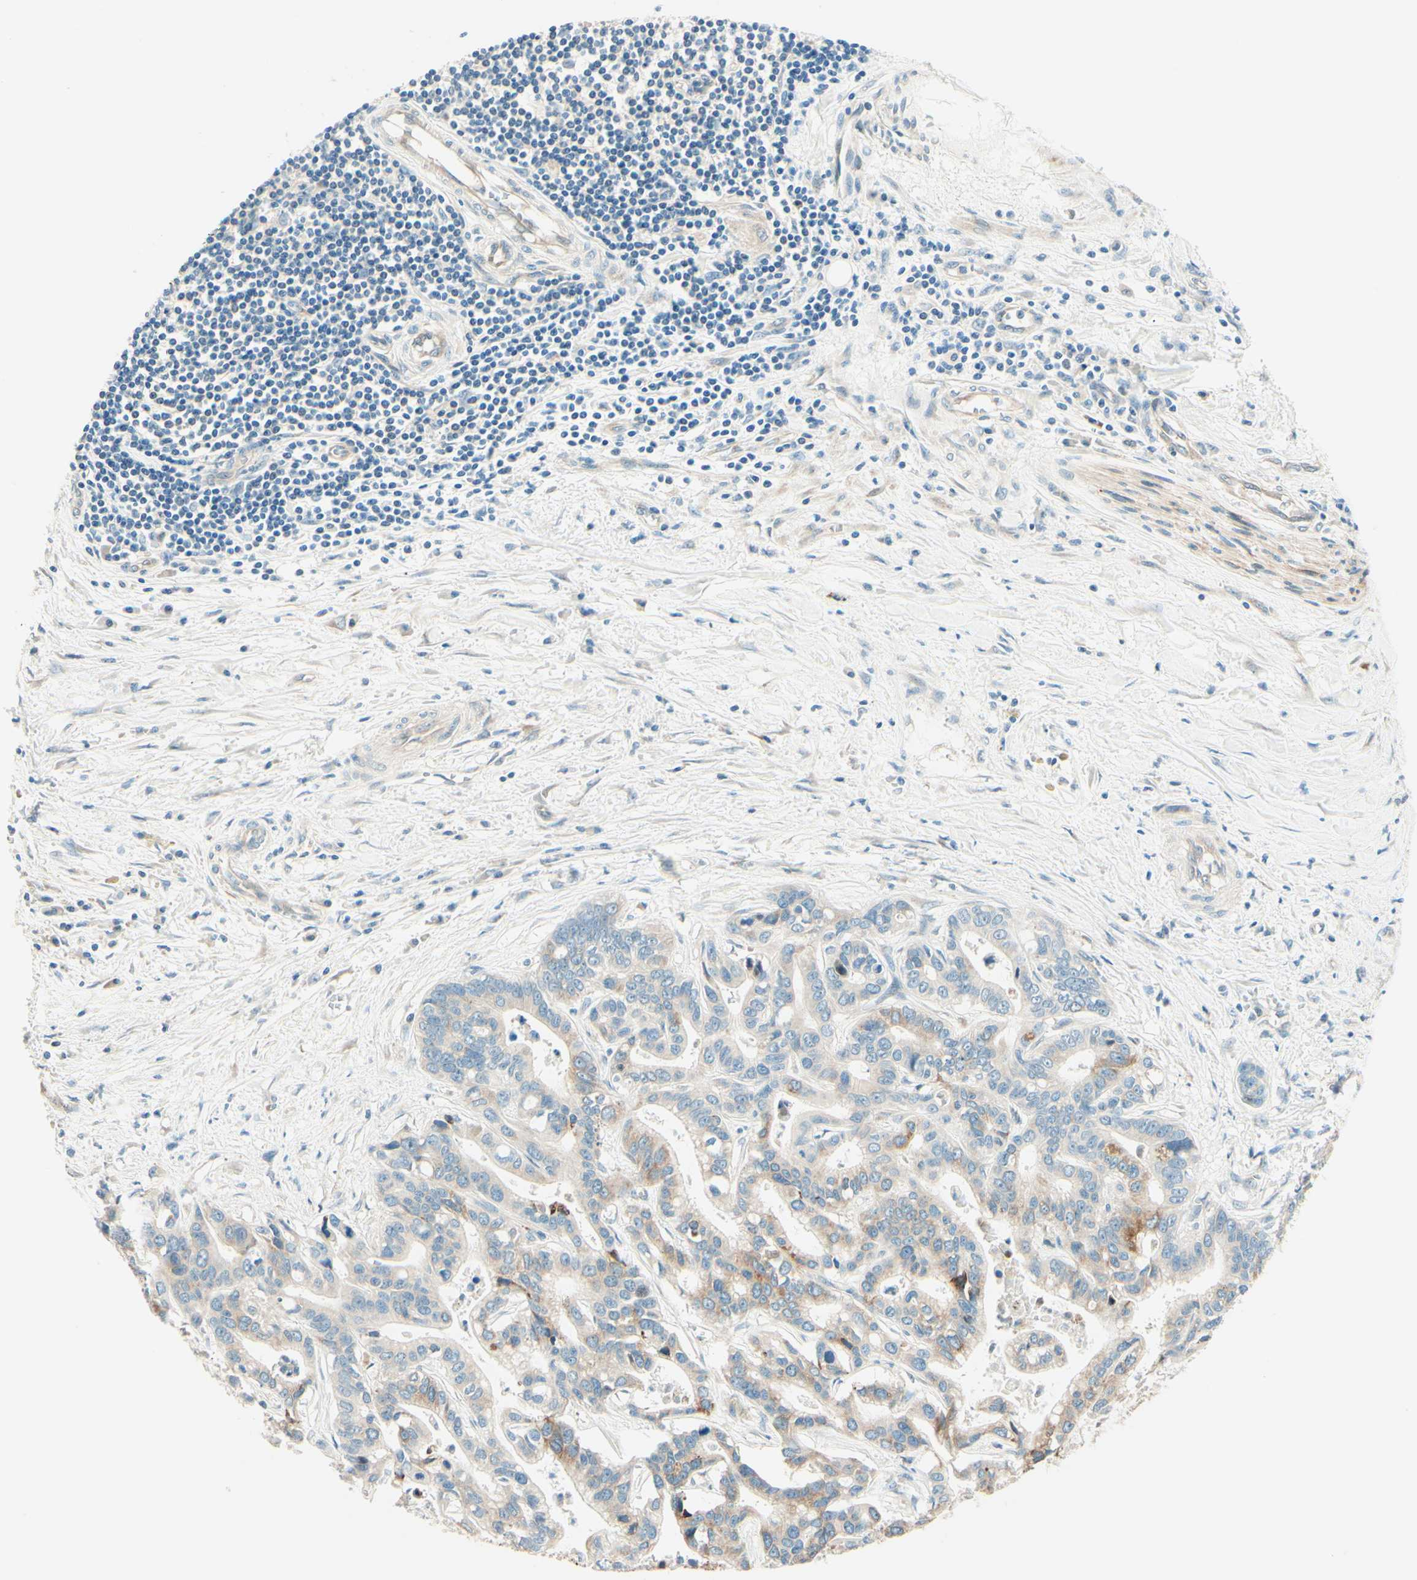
{"staining": {"intensity": "weak", "quantity": "25%-75%", "location": "cytoplasmic/membranous"}, "tissue": "liver cancer", "cell_type": "Tumor cells", "image_type": "cancer", "snomed": [{"axis": "morphology", "description": "Cholangiocarcinoma"}, {"axis": "topography", "description": "Liver"}], "caption": "Immunohistochemistry photomicrograph of neoplastic tissue: cholangiocarcinoma (liver) stained using immunohistochemistry demonstrates low levels of weak protein expression localized specifically in the cytoplasmic/membranous of tumor cells, appearing as a cytoplasmic/membranous brown color.", "gene": "TAOK2", "patient": {"sex": "female", "age": 65}}